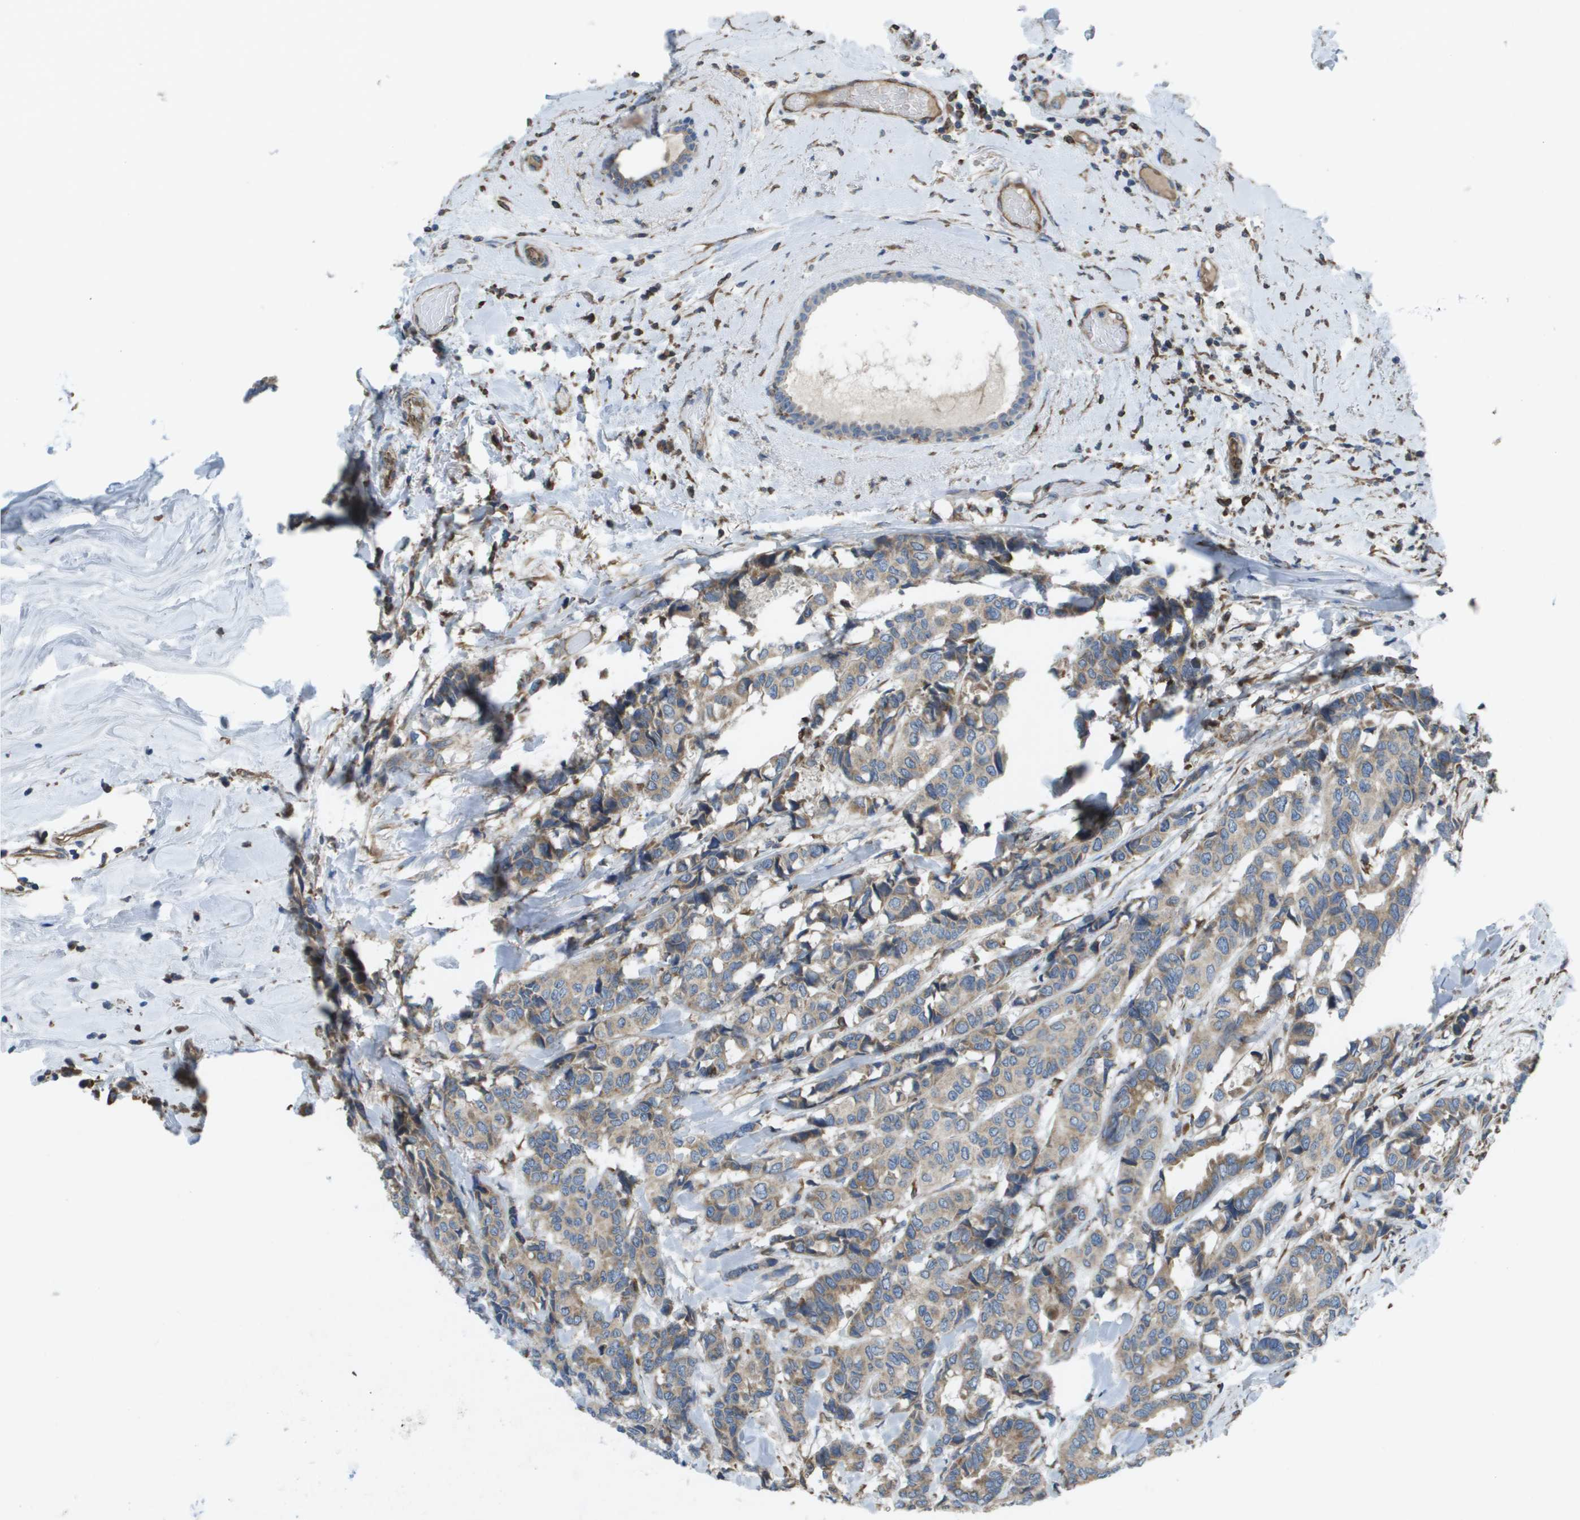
{"staining": {"intensity": "moderate", "quantity": "25%-75%", "location": "cytoplasmic/membranous"}, "tissue": "breast cancer", "cell_type": "Tumor cells", "image_type": "cancer", "snomed": [{"axis": "morphology", "description": "Duct carcinoma"}, {"axis": "topography", "description": "Breast"}], "caption": "An IHC micrograph of neoplastic tissue is shown. Protein staining in brown highlights moderate cytoplasmic/membranous positivity in breast cancer (intraductal carcinoma) within tumor cells. (Stains: DAB (3,3'-diaminobenzidine) in brown, nuclei in blue, Microscopy: brightfield microscopy at high magnification).", "gene": "CLCN2", "patient": {"sex": "female", "age": 87}}